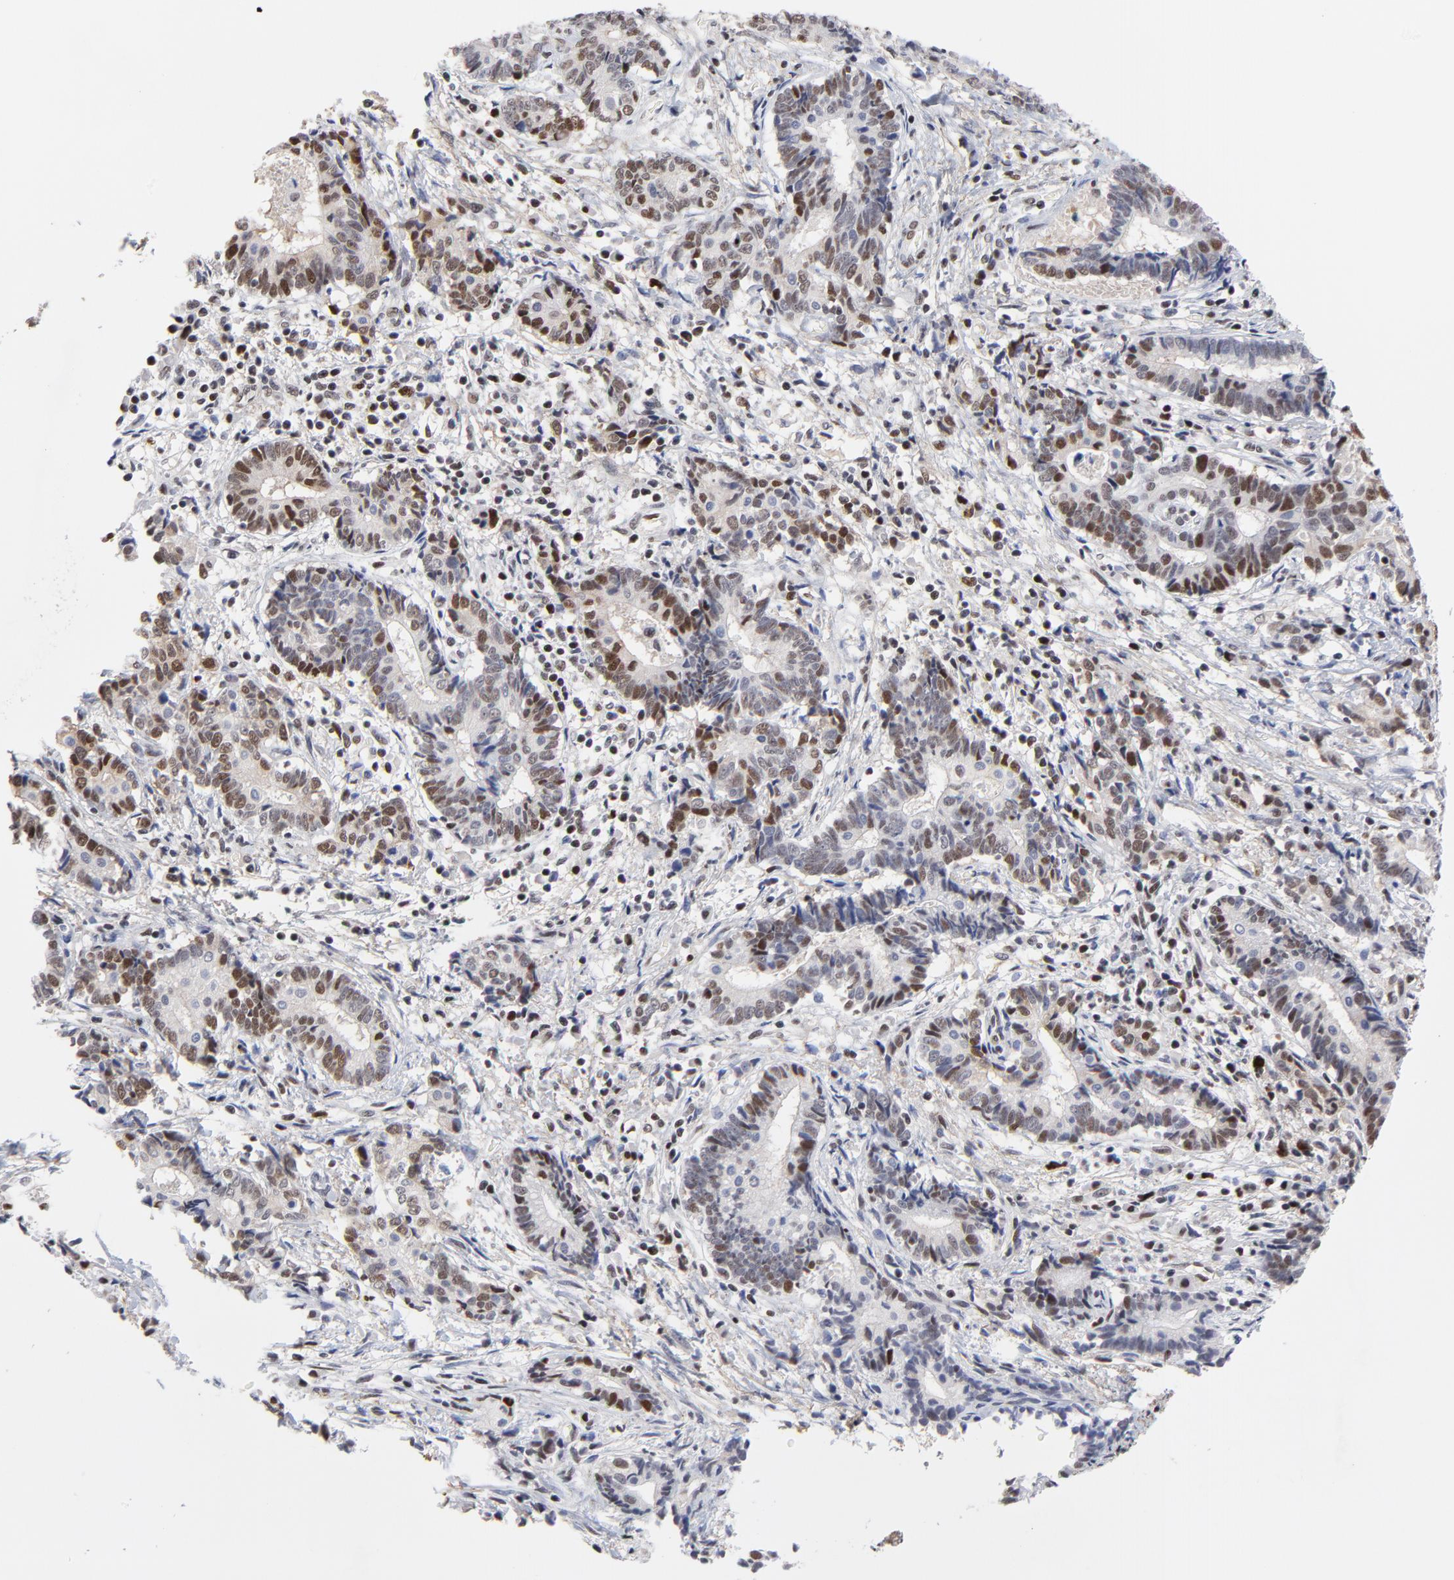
{"staining": {"intensity": "moderate", "quantity": "25%-75%", "location": "nuclear"}, "tissue": "liver cancer", "cell_type": "Tumor cells", "image_type": "cancer", "snomed": [{"axis": "morphology", "description": "Cholangiocarcinoma"}, {"axis": "topography", "description": "Liver"}], "caption": "IHC photomicrograph of neoplastic tissue: cholangiocarcinoma (liver) stained using immunohistochemistry (IHC) demonstrates medium levels of moderate protein expression localized specifically in the nuclear of tumor cells, appearing as a nuclear brown color.", "gene": "OGFOD1", "patient": {"sex": "male", "age": 57}}